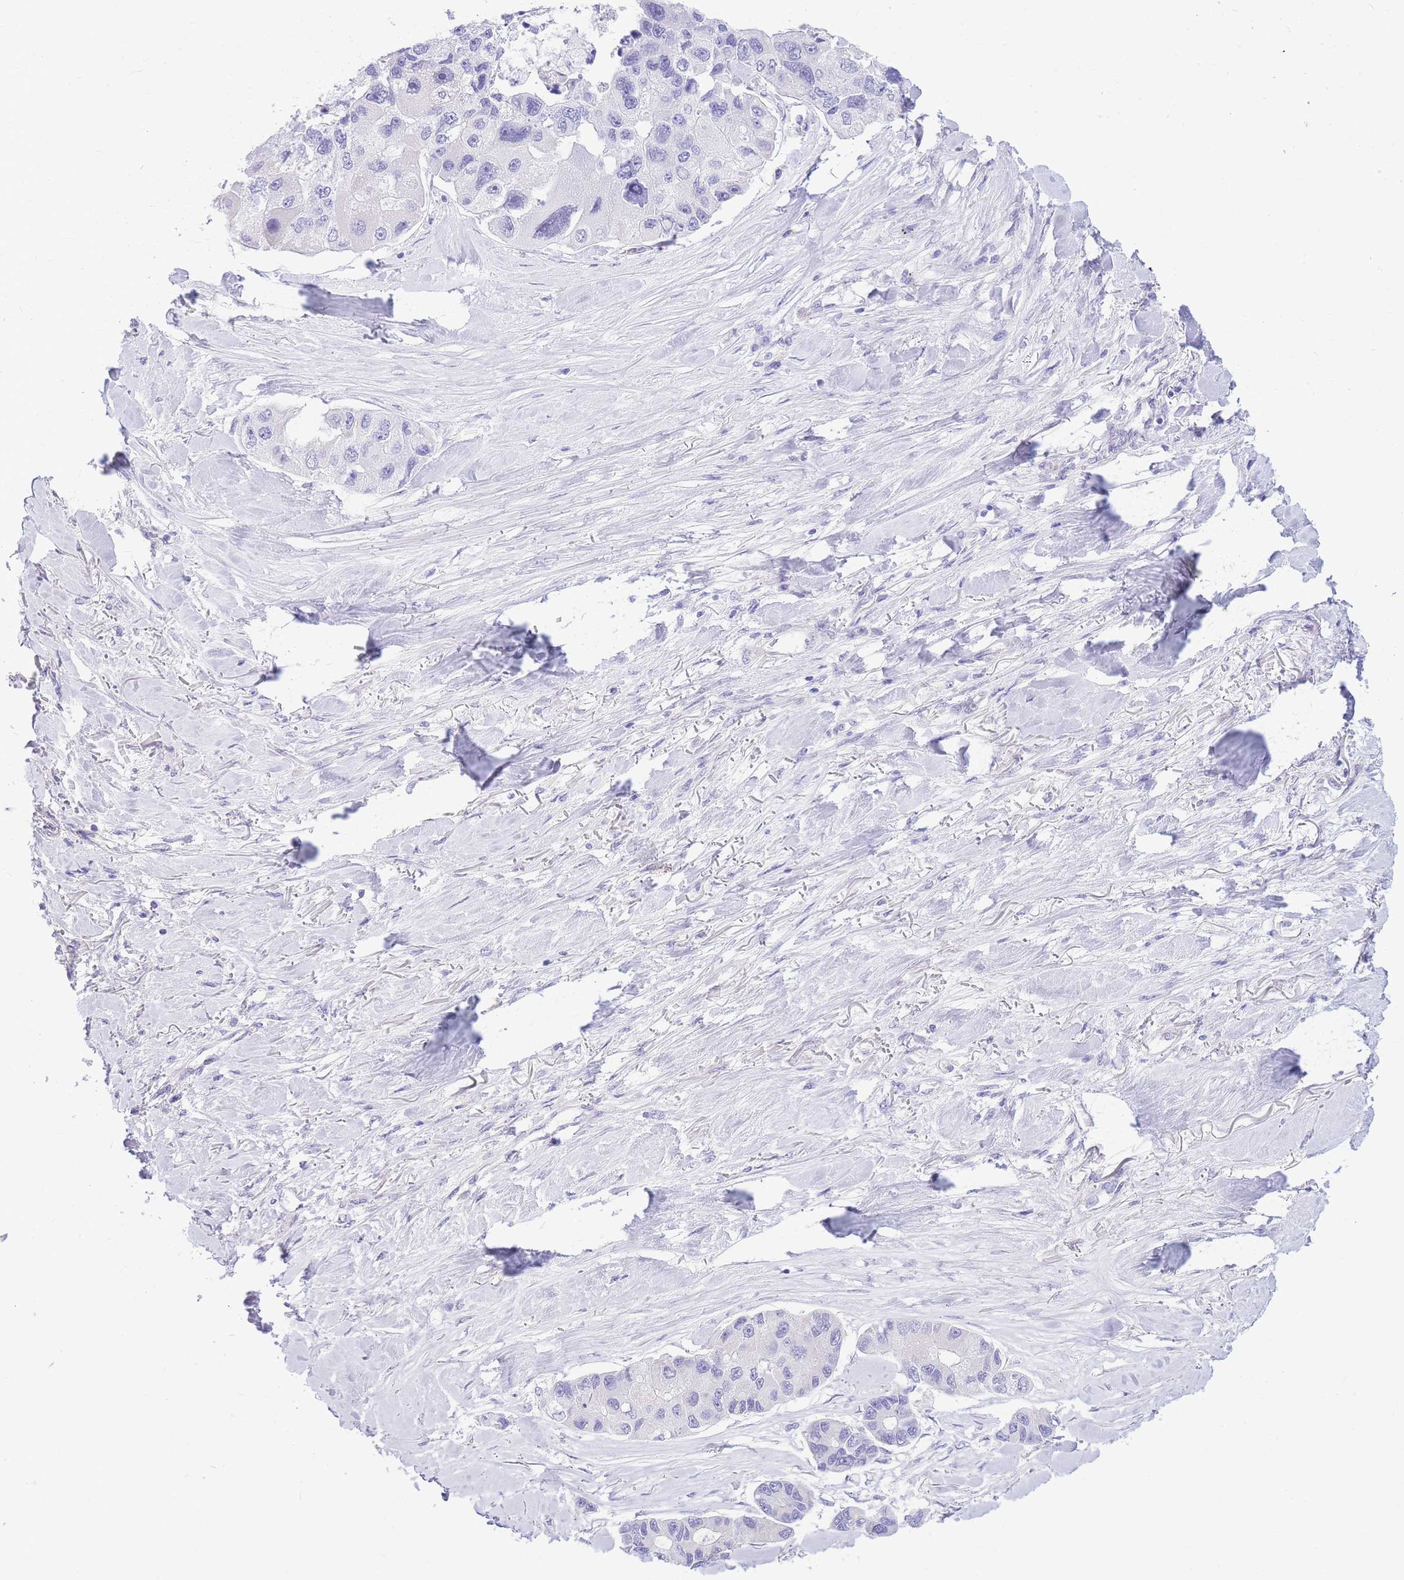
{"staining": {"intensity": "negative", "quantity": "none", "location": "none"}, "tissue": "lung cancer", "cell_type": "Tumor cells", "image_type": "cancer", "snomed": [{"axis": "morphology", "description": "Adenocarcinoma, NOS"}, {"axis": "topography", "description": "Lung"}], "caption": "Immunohistochemistry image of neoplastic tissue: human lung cancer stained with DAB (3,3'-diaminobenzidine) demonstrates no significant protein expression in tumor cells. Brightfield microscopy of immunohistochemistry (IHC) stained with DAB (3,3'-diaminobenzidine) (brown) and hematoxylin (blue), captured at high magnification.", "gene": "ZNF311", "patient": {"sex": "female", "age": 54}}